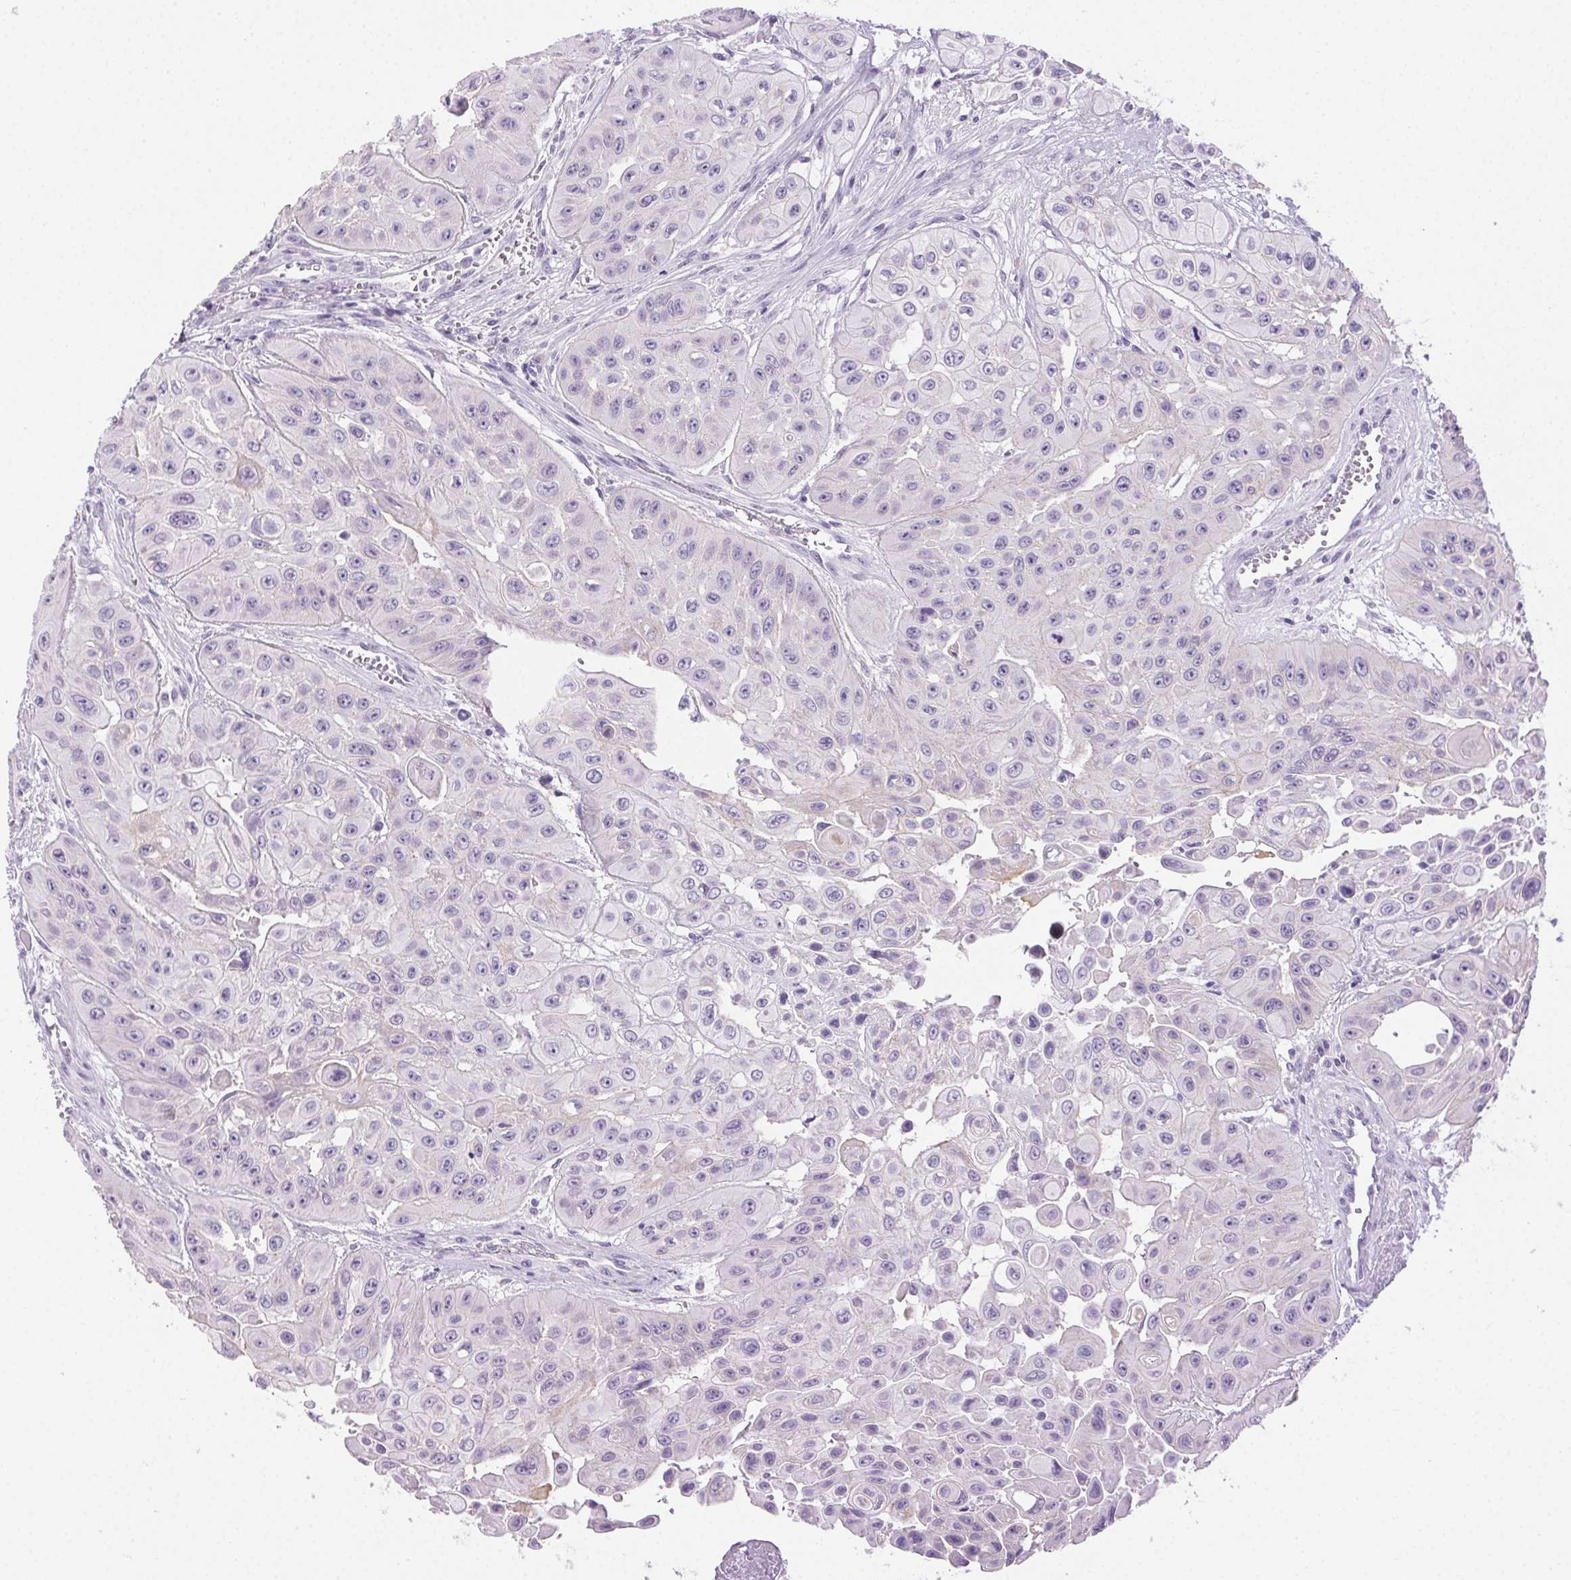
{"staining": {"intensity": "negative", "quantity": "none", "location": "none"}, "tissue": "head and neck cancer", "cell_type": "Tumor cells", "image_type": "cancer", "snomed": [{"axis": "morphology", "description": "Adenocarcinoma, NOS"}, {"axis": "topography", "description": "Head-Neck"}], "caption": "A high-resolution histopathology image shows immunohistochemistry staining of head and neck cancer, which demonstrates no significant expression in tumor cells. The staining was performed using DAB (3,3'-diaminobenzidine) to visualize the protein expression in brown, while the nuclei were stained in blue with hematoxylin (Magnification: 20x).", "gene": "CLDN10", "patient": {"sex": "male", "age": 73}}